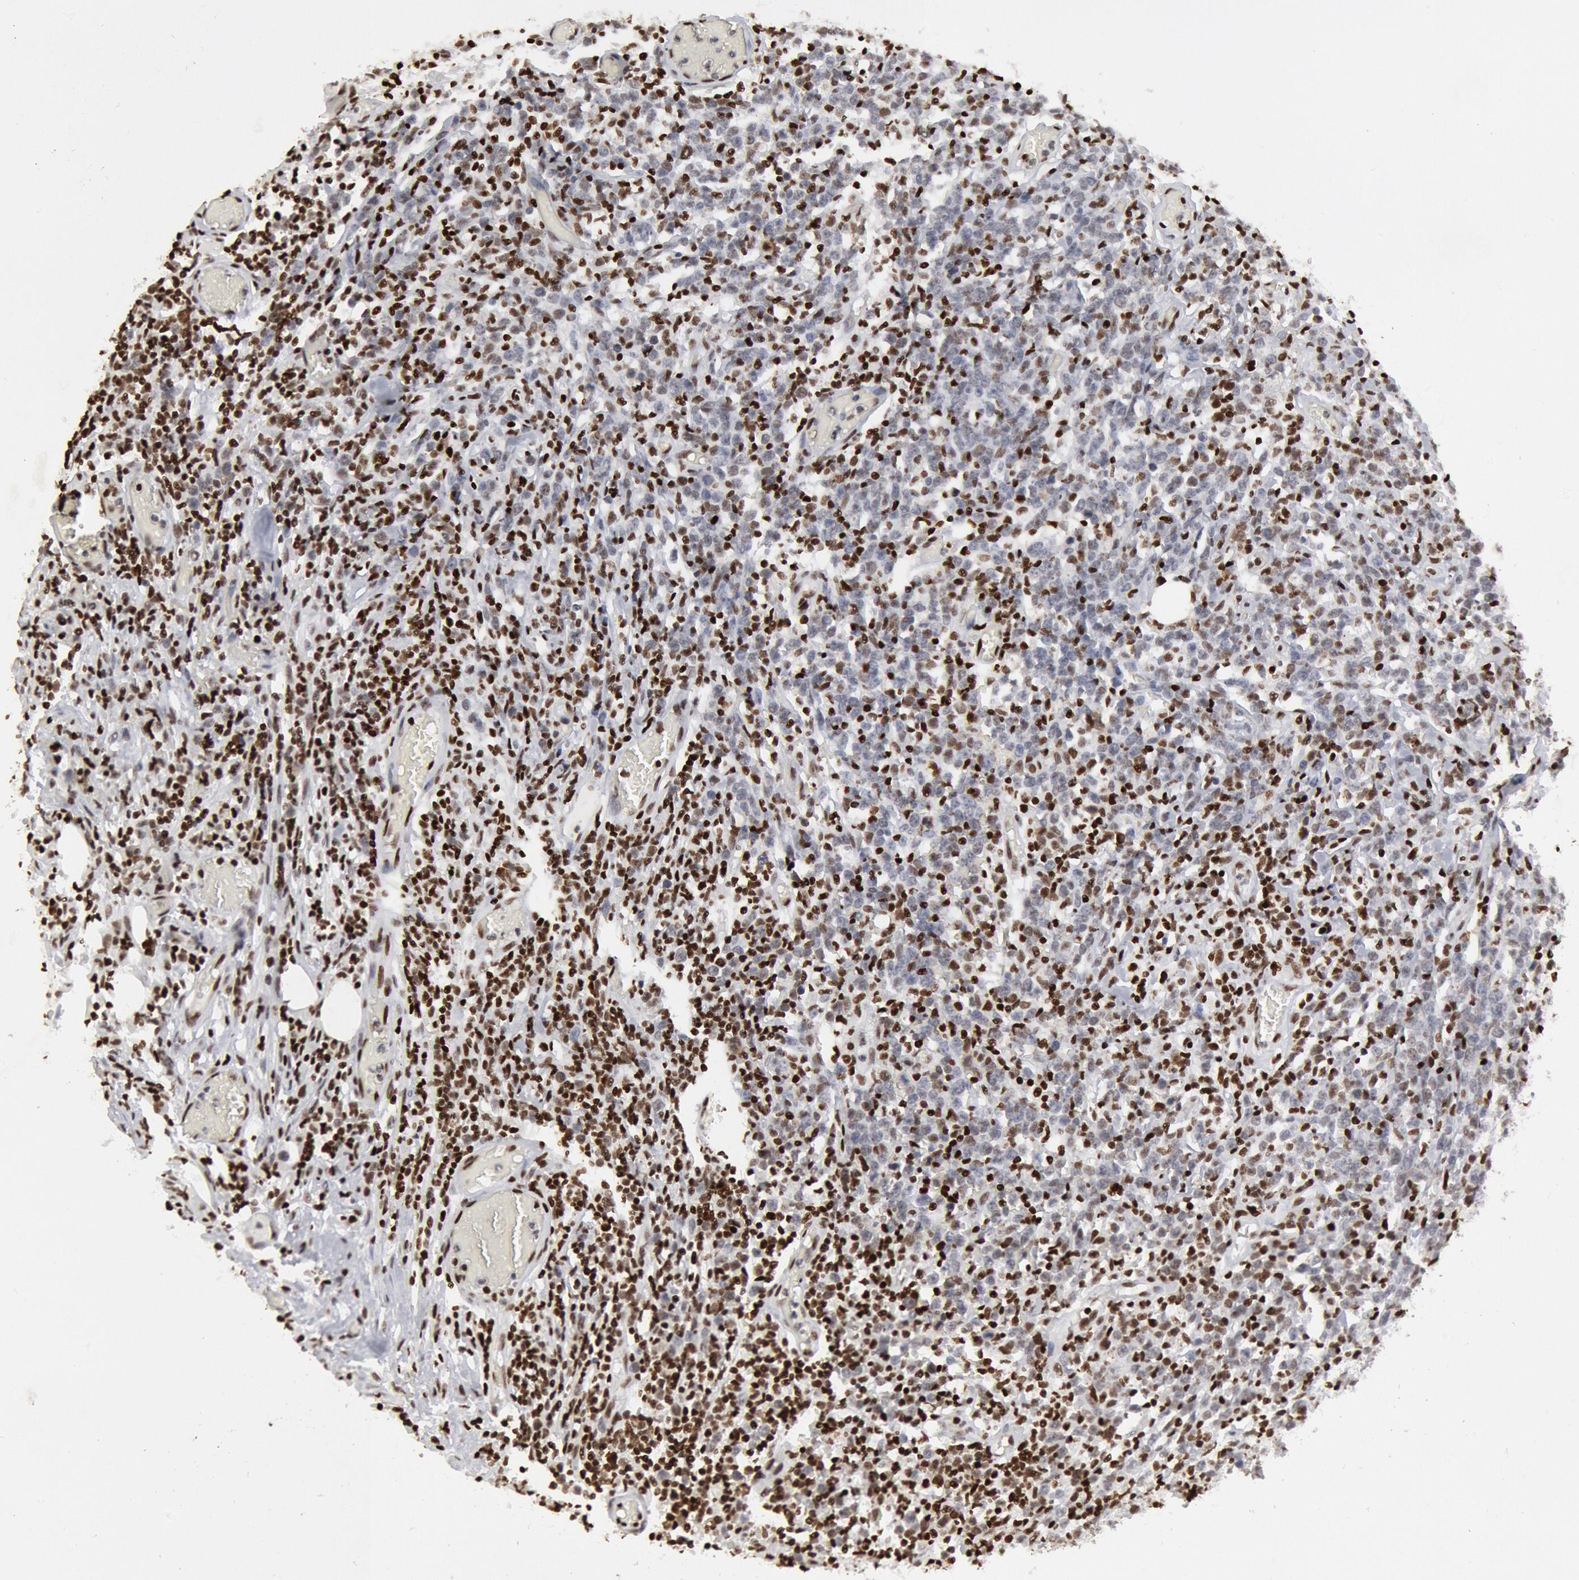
{"staining": {"intensity": "weak", "quantity": "<25%", "location": "nuclear"}, "tissue": "lymphoma", "cell_type": "Tumor cells", "image_type": "cancer", "snomed": [{"axis": "morphology", "description": "Malignant lymphoma, non-Hodgkin's type, High grade"}, {"axis": "topography", "description": "Colon"}], "caption": "Immunohistochemistry (IHC) photomicrograph of lymphoma stained for a protein (brown), which reveals no positivity in tumor cells.", "gene": "SUB1", "patient": {"sex": "male", "age": 82}}